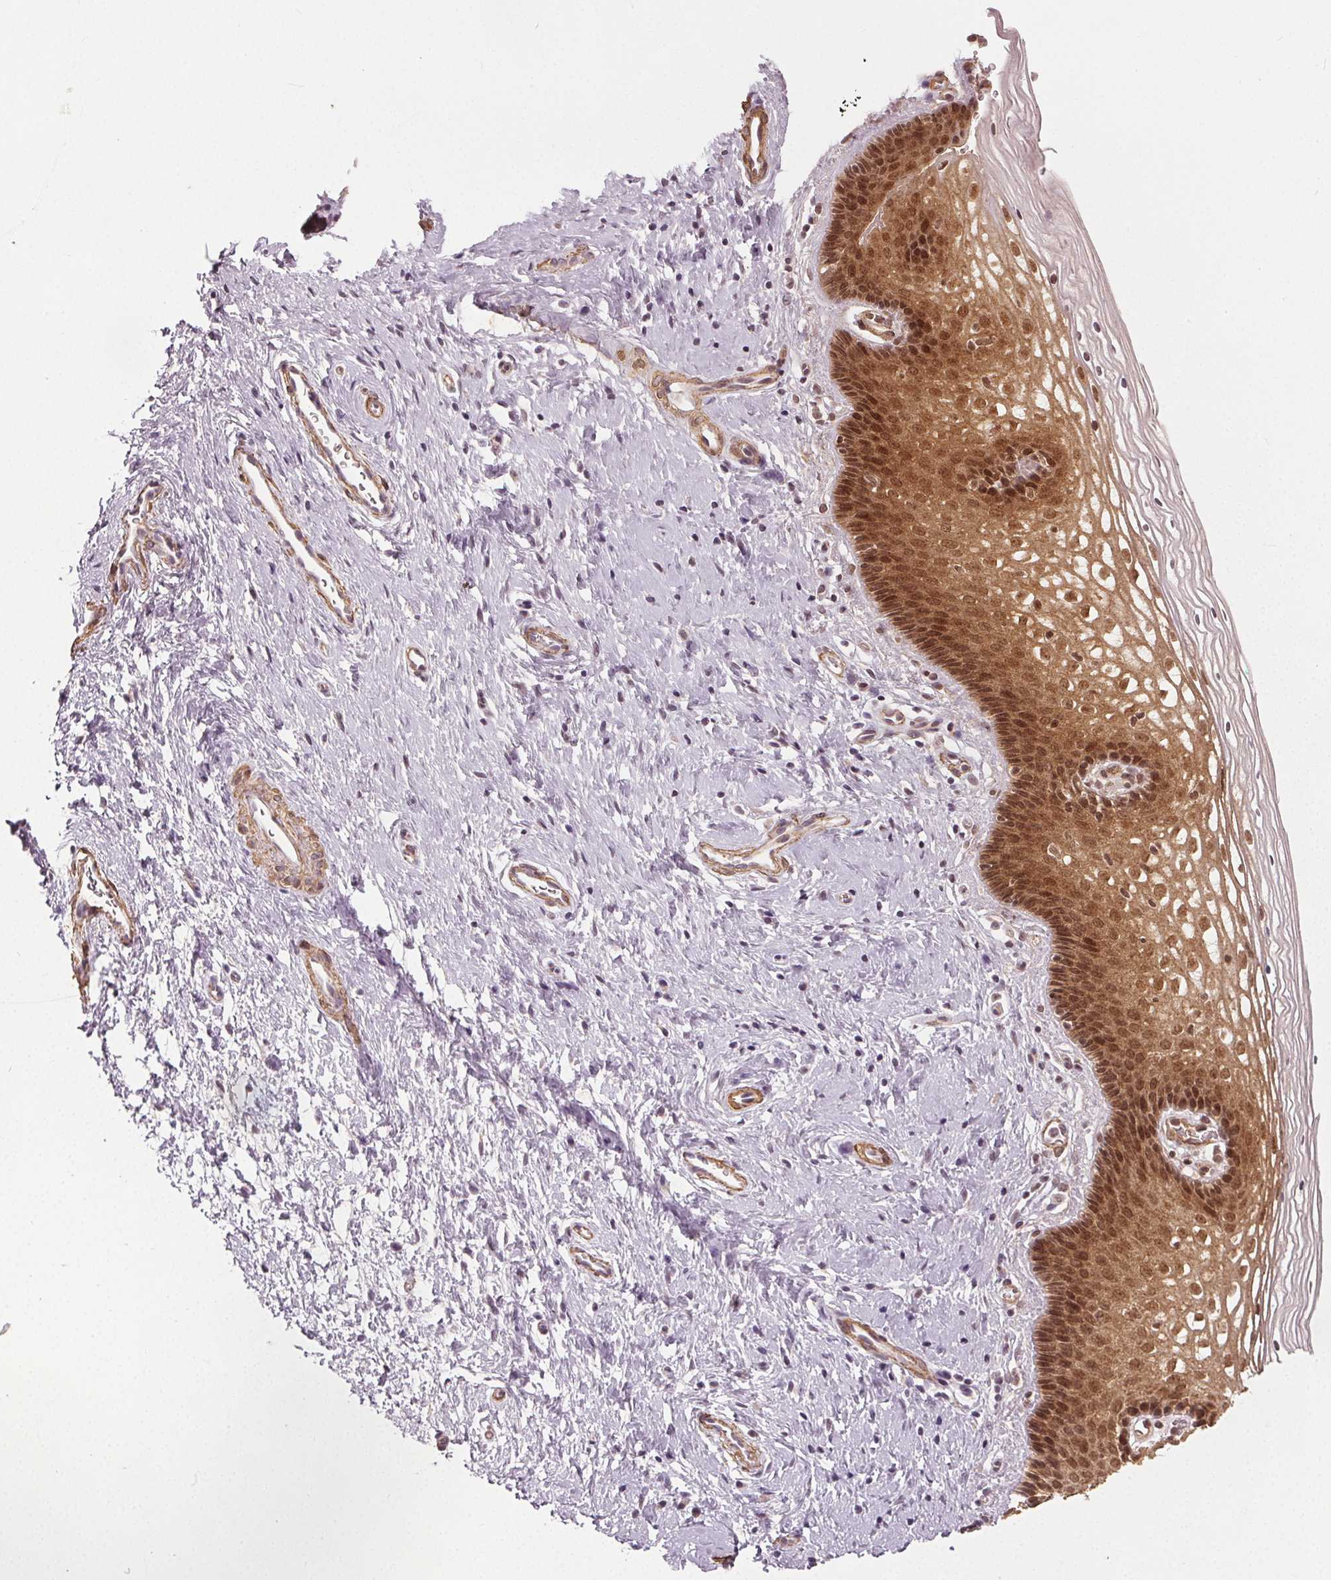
{"staining": {"intensity": "negative", "quantity": "none", "location": "none"}, "tissue": "cervix", "cell_type": "Glandular cells", "image_type": "normal", "snomed": [{"axis": "morphology", "description": "Normal tissue, NOS"}, {"axis": "topography", "description": "Cervix"}], "caption": "An IHC image of benign cervix is shown. There is no staining in glandular cells of cervix. (DAB (3,3'-diaminobenzidine) immunohistochemistry (IHC) visualized using brightfield microscopy, high magnification).", "gene": "PKP1", "patient": {"sex": "female", "age": 34}}